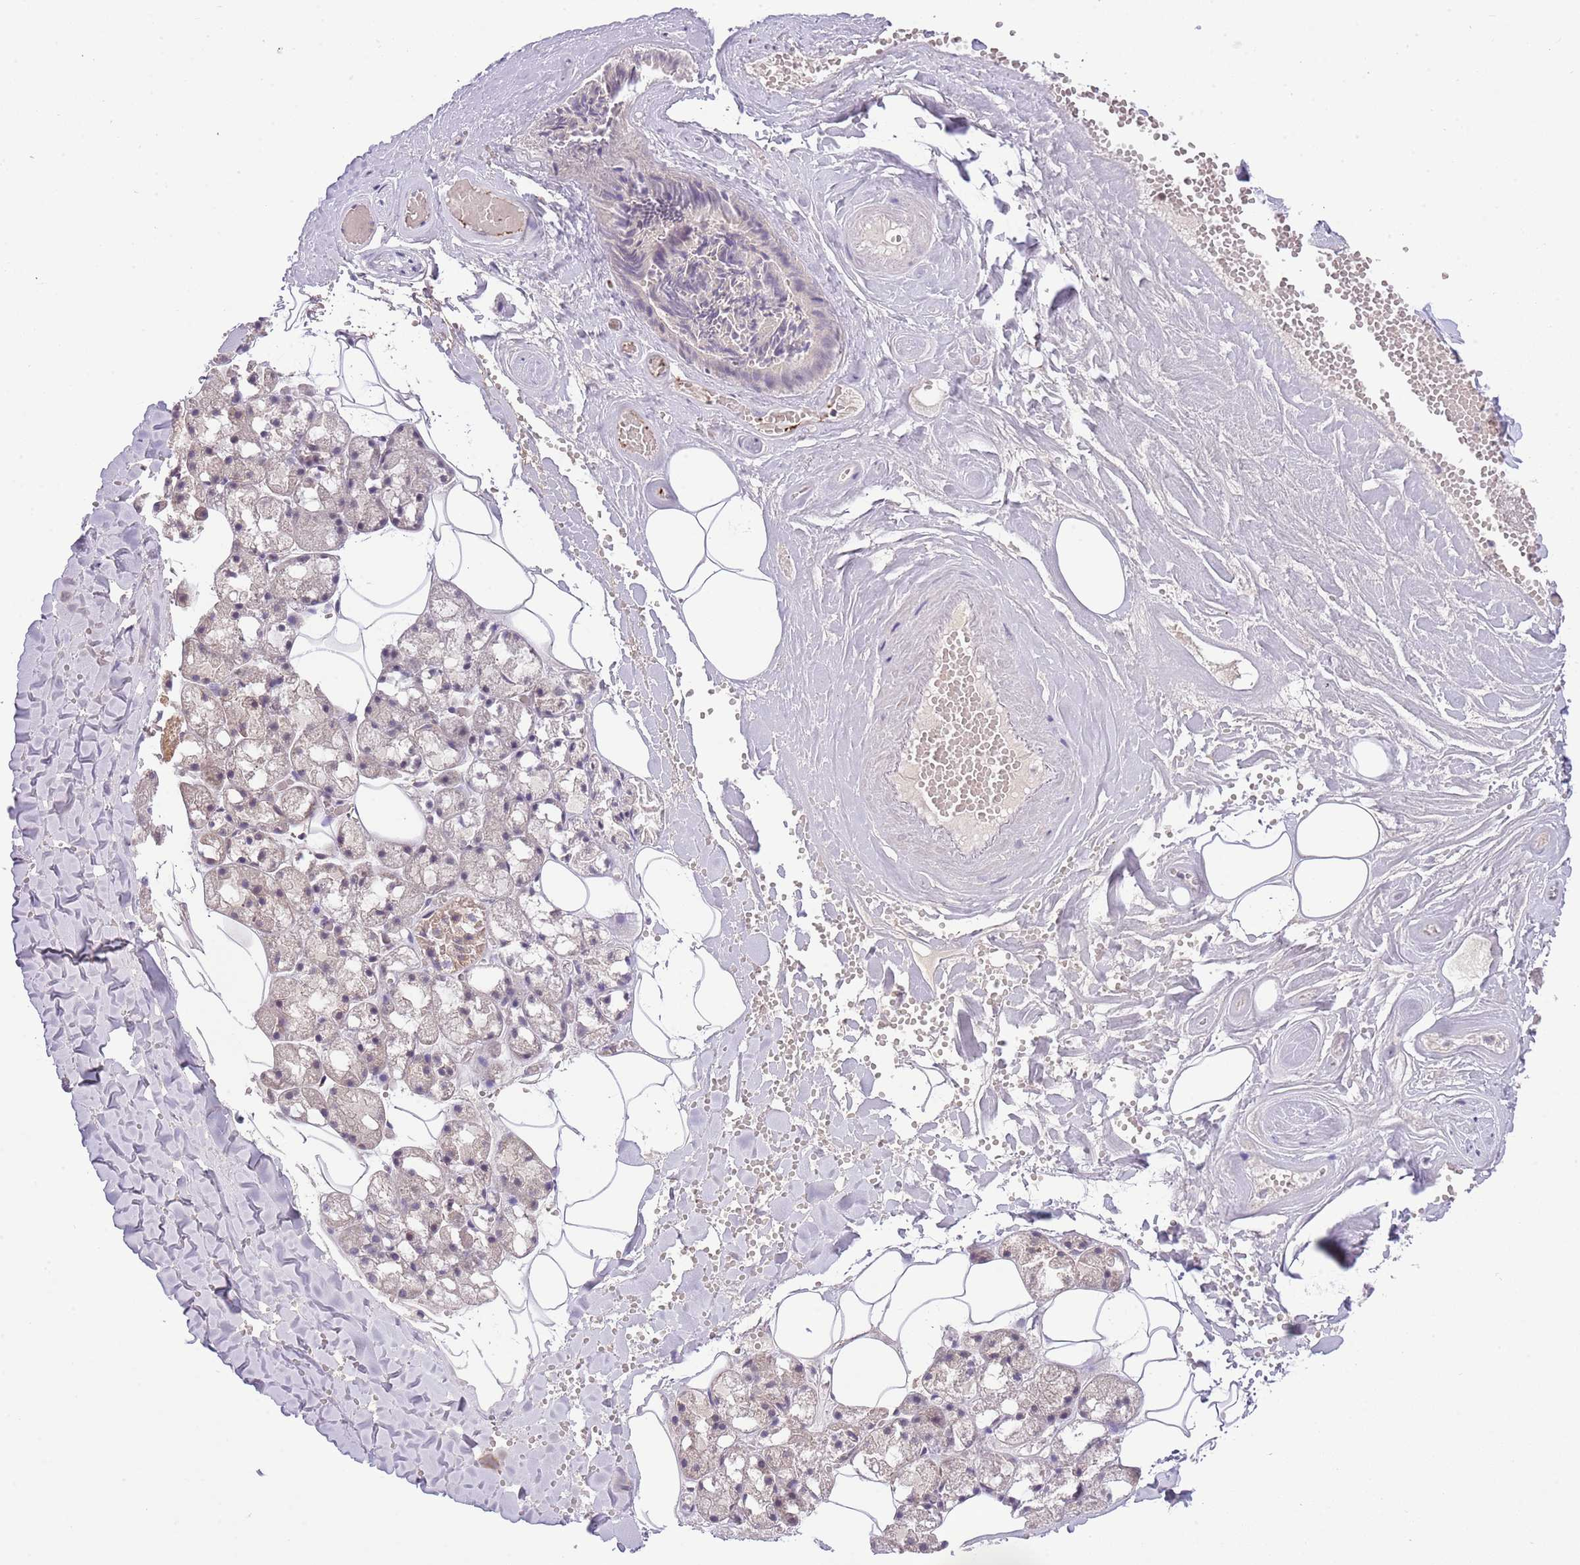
{"staining": {"intensity": "moderate", "quantity": "25%-75%", "location": "cytoplasmic/membranous,nuclear"}, "tissue": "salivary gland", "cell_type": "Glandular cells", "image_type": "normal", "snomed": [{"axis": "morphology", "description": "Normal tissue, NOS"}, {"axis": "topography", "description": "Salivary gland"}], "caption": "Immunohistochemistry (IHC) histopathology image of normal salivary gland stained for a protein (brown), which shows medium levels of moderate cytoplasmic/membranous,nuclear staining in approximately 25%-75% of glandular cells.", "gene": "CHD1", "patient": {"sex": "male", "age": 62}}